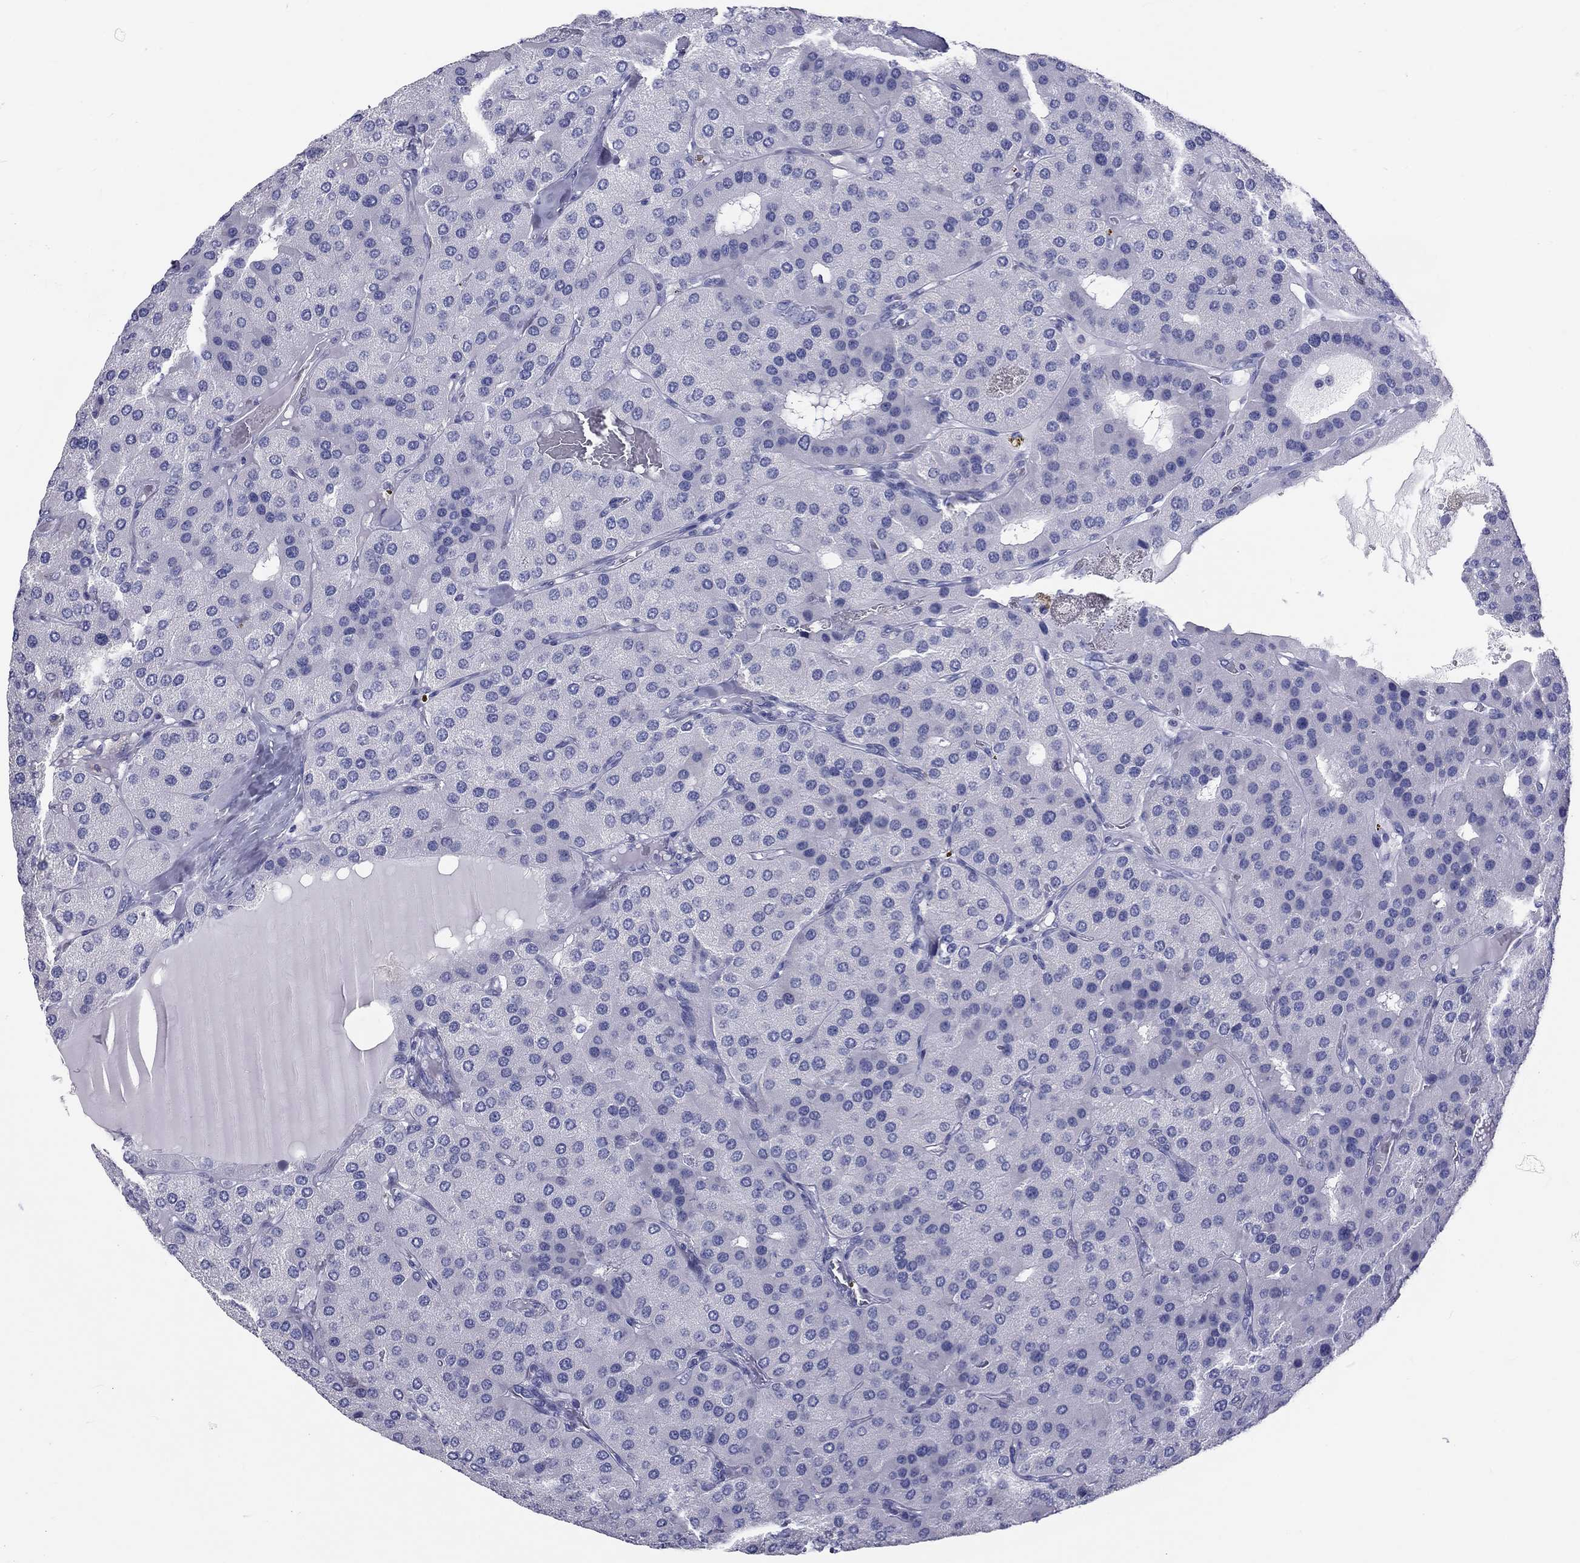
{"staining": {"intensity": "negative", "quantity": "none", "location": "none"}, "tissue": "parathyroid gland", "cell_type": "Glandular cells", "image_type": "normal", "snomed": [{"axis": "morphology", "description": "Normal tissue, NOS"}, {"axis": "morphology", "description": "Adenoma, NOS"}, {"axis": "topography", "description": "Parathyroid gland"}], "caption": "This is an IHC image of benign human parathyroid gland. There is no expression in glandular cells.", "gene": "DNALI1", "patient": {"sex": "female", "age": 86}}